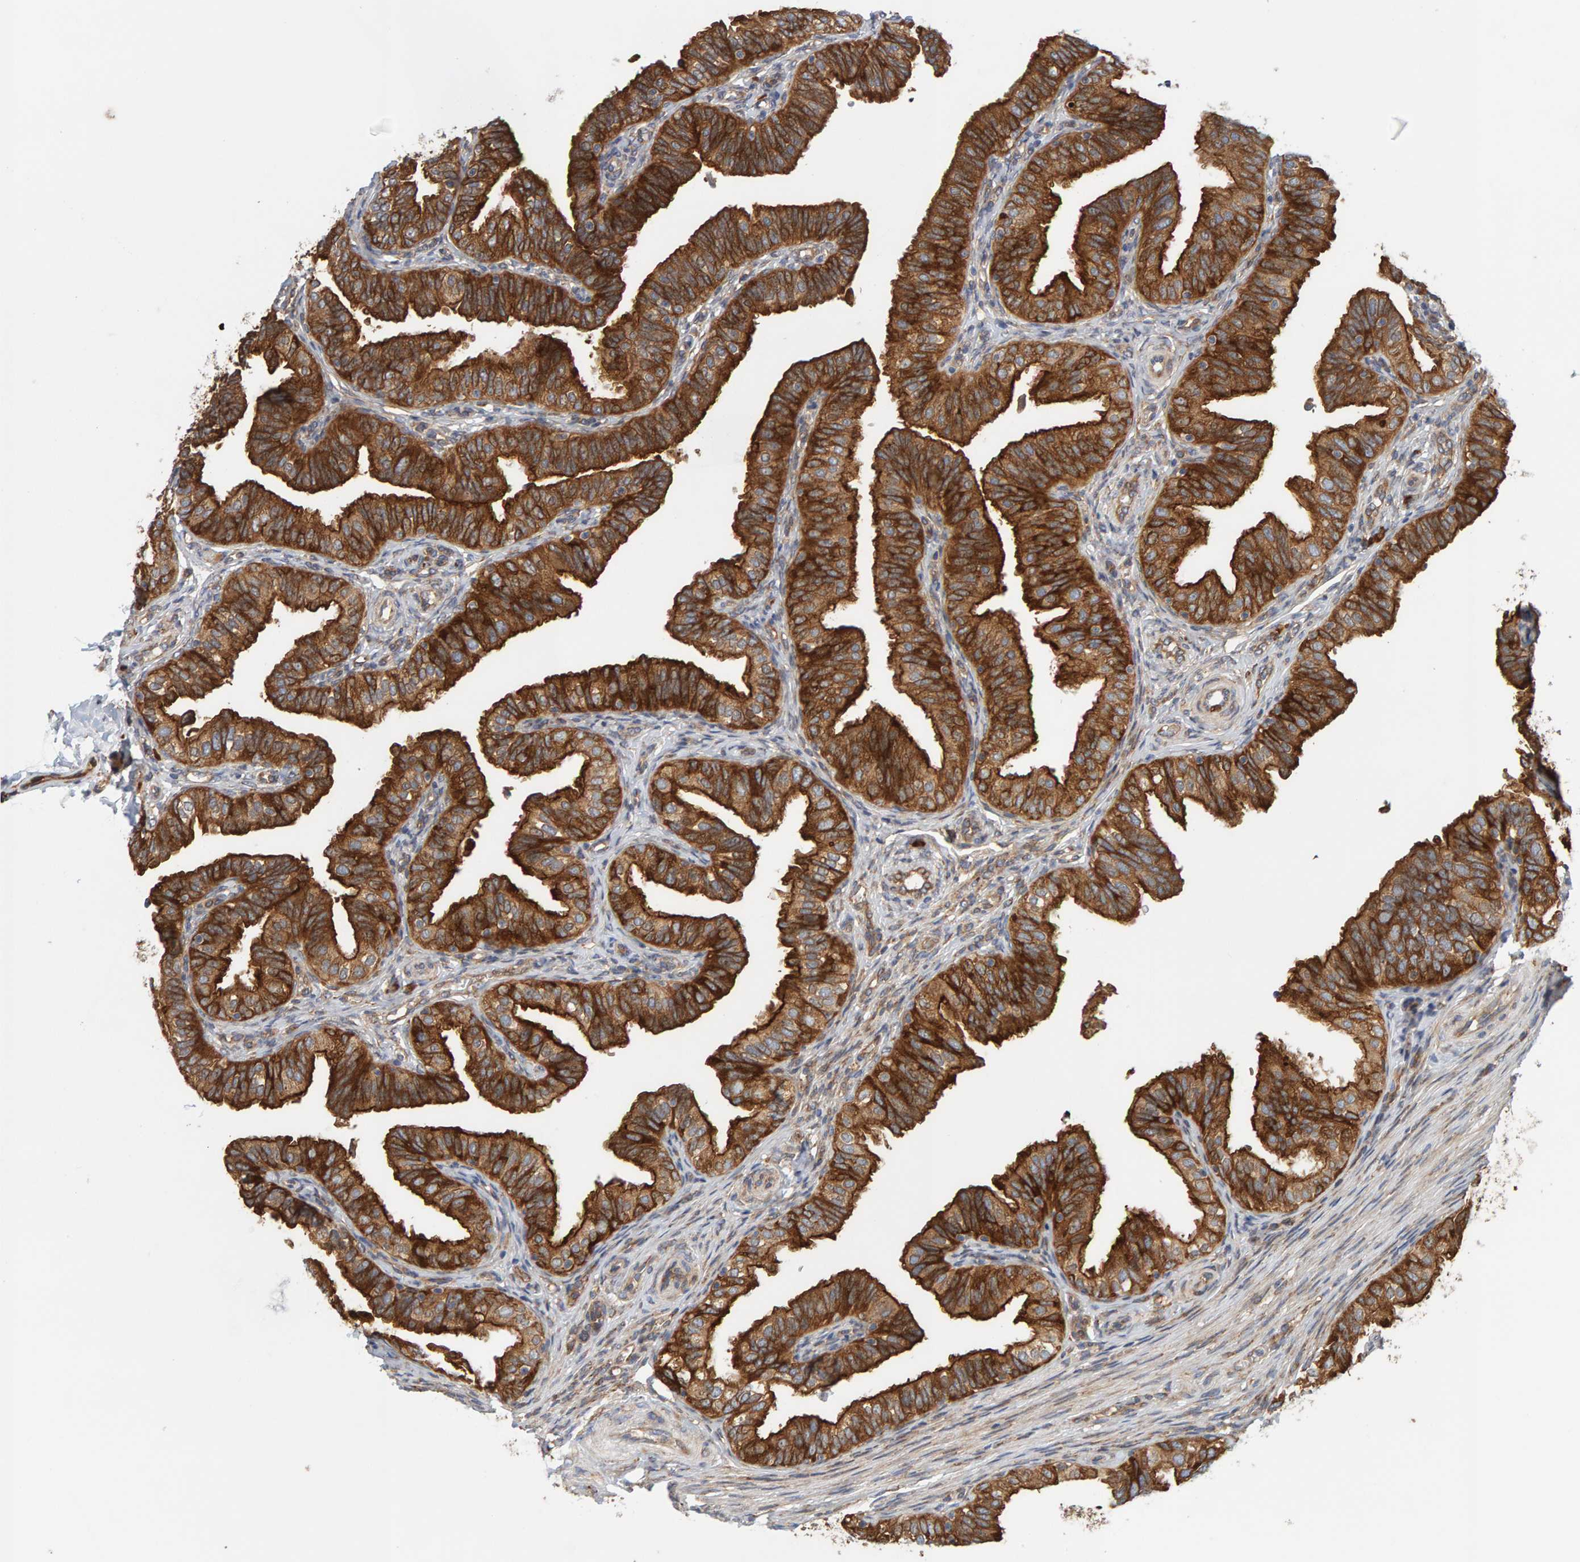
{"staining": {"intensity": "strong", "quantity": ">75%", "location": "cytoplasmic/membranous"}, "tissue": "fallopian tube", "cell_type": "Glandular cells", "image_type": "normal", "snomed": [{"axis": "morphology", "description": "Normal tissue, NOS"}, {"axis": "topography", "description": "Fallopian tube"}], "caption": "A brown stain labels strong cytoplasmic/membranous expression of a protein in glandular cells of normal human fallopian tube. The protein of interest is stained brown, and the nuclei are stained in blue (DAB (3,3'-diaminobenzidine) IHC with brightfield microscopy, high magnification).", "gene": "BAIAP2", "patient": {"sex": "female", "age": 35}}